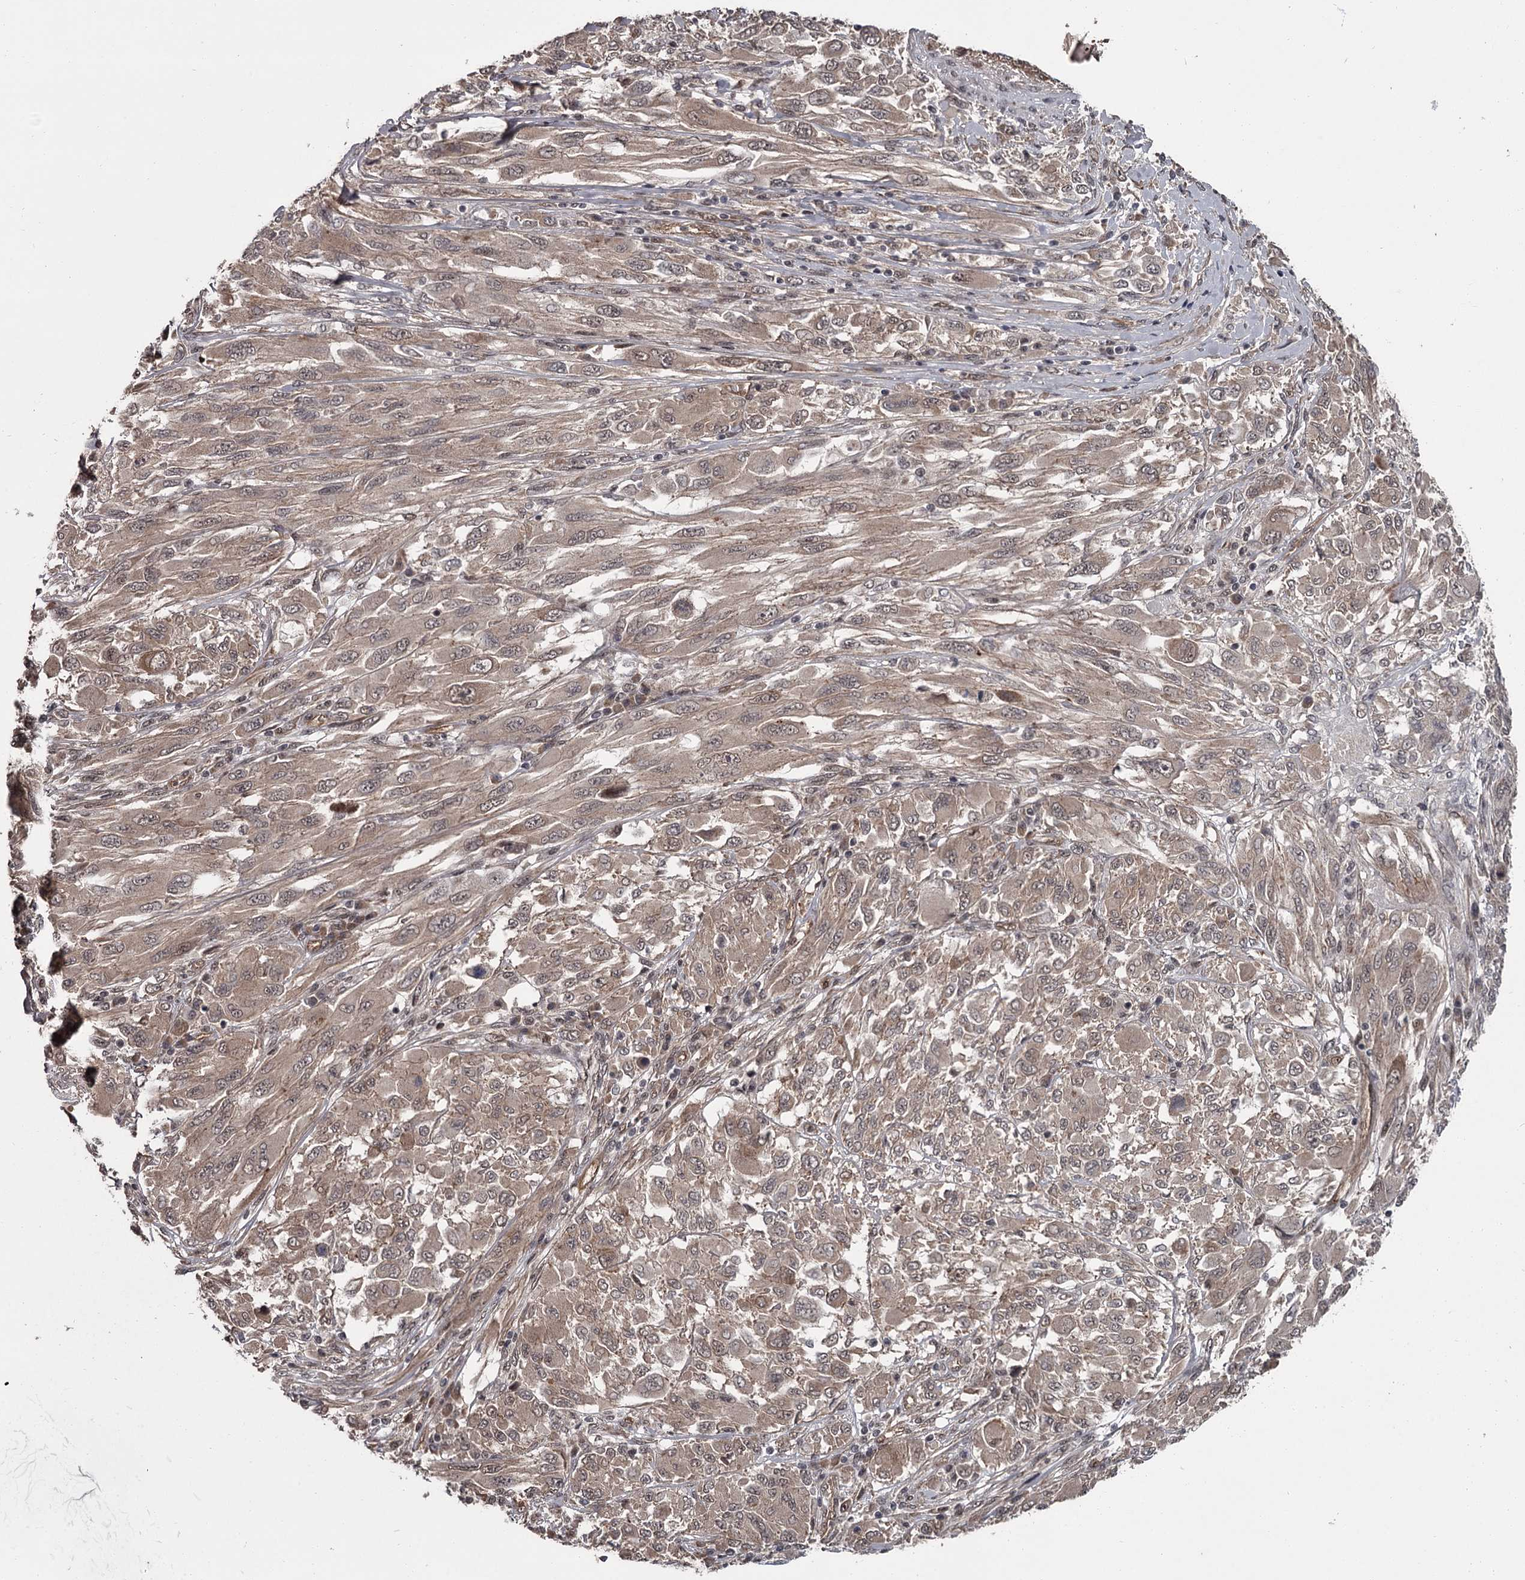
{"staining": {"intensity": "weak", "quantity": ">75%", "location": "cytoplasmic/membranous,nuclear"}, "tissue": "melanoma", "cell_type": "Tumor cells", "image_type": "cancer", "snomed": [{"axis": "morphology", "description": "Malignant melanoma, NOS"}, {"axis": "topography", "description": "Skin"}], "caption": "This image exhibits melanoma stained with immunohistochemistry (IHC) to label a protein in brown. The cytoplasmic/membranous and nuclear of tumor cells show weak positivity for the protein. Nuclei are counter-stained blue.", "gene": "CDC42EP2", "patient": {"sex": "female", "age": 91}}